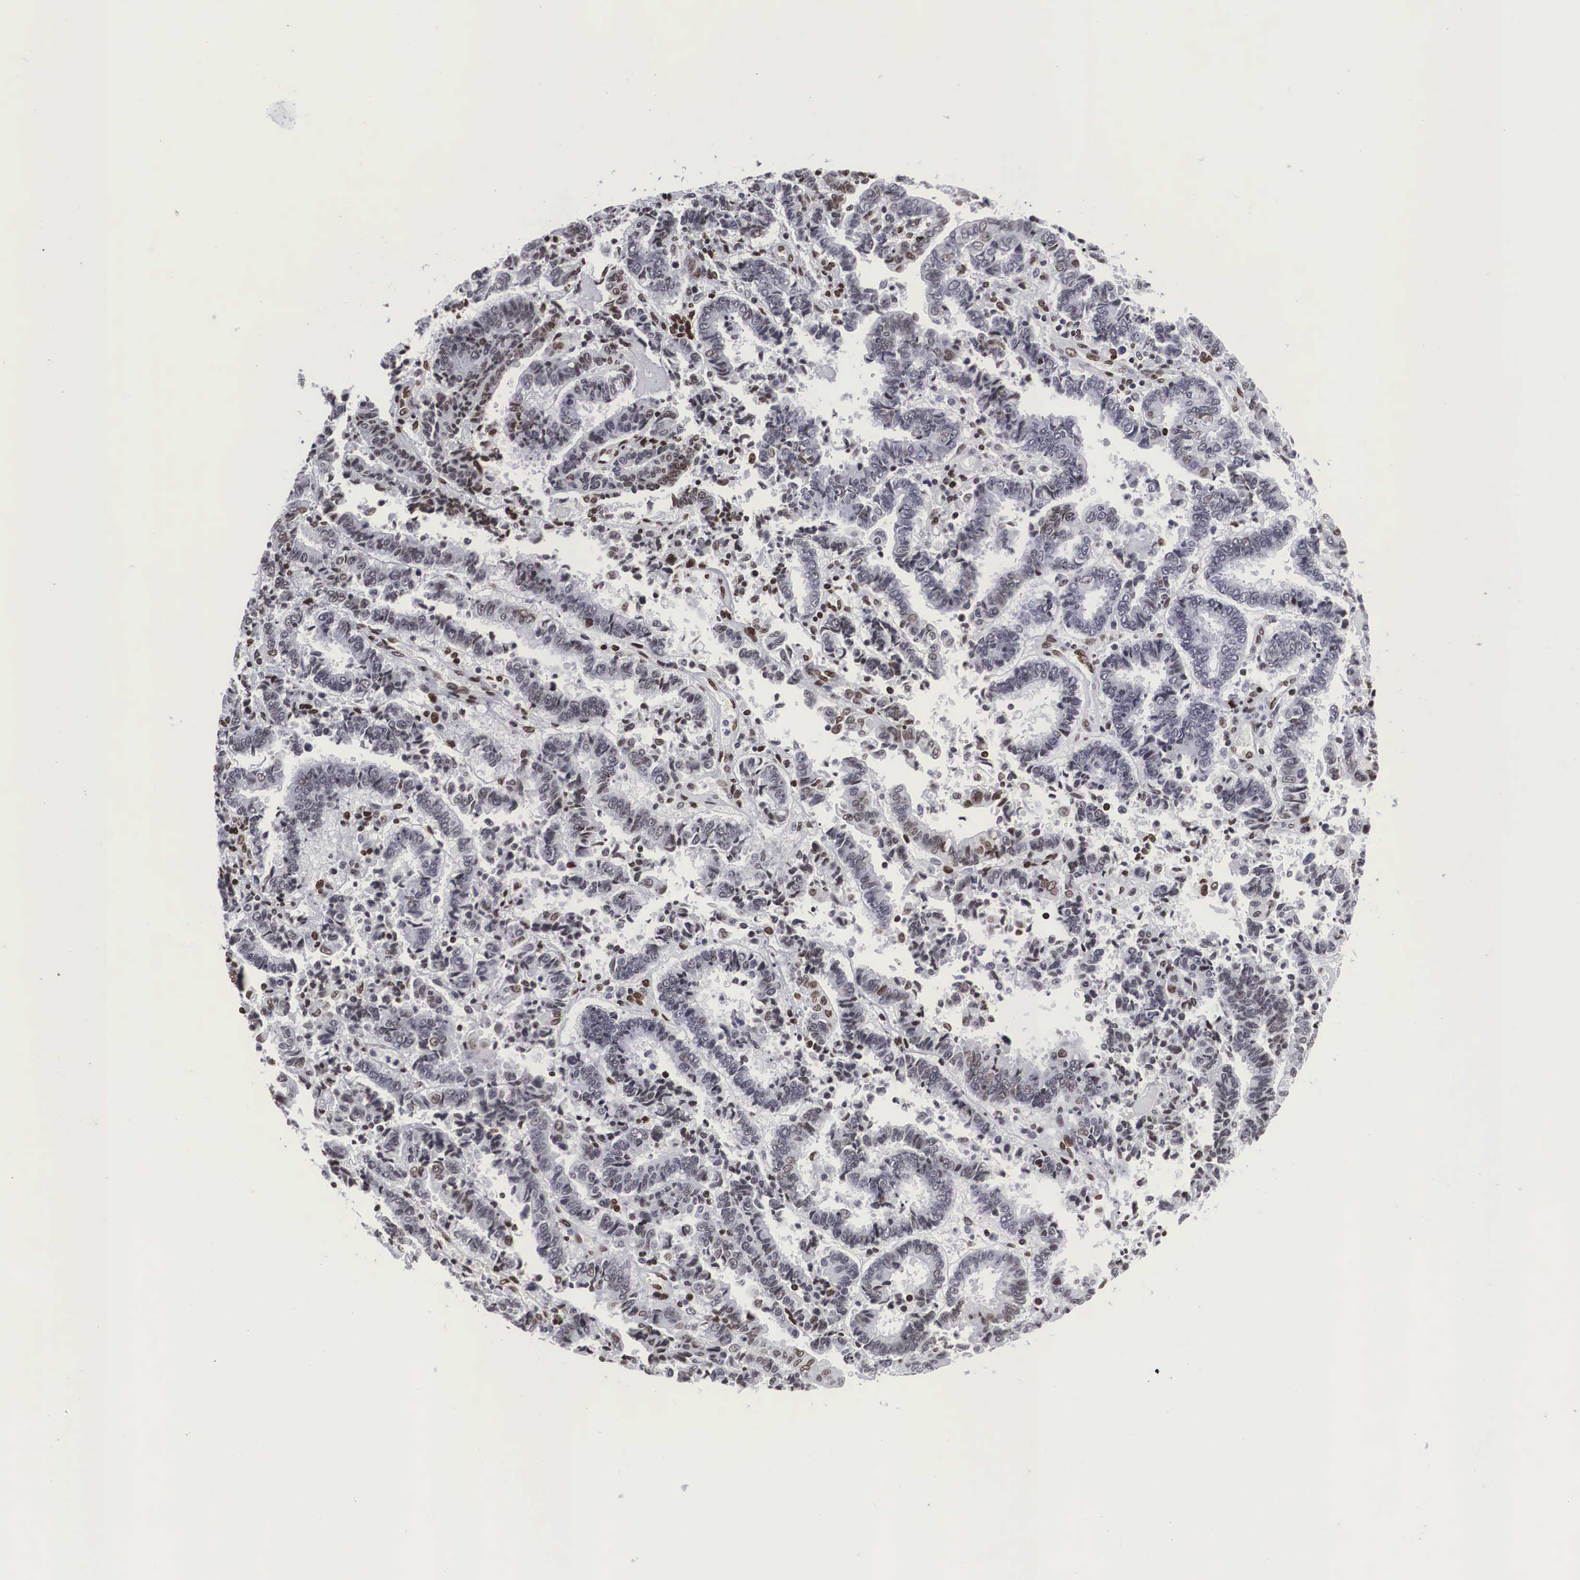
{"staining": {"intensity": "moderate", "quantity": "25%-75%", "location": "nuclear"}, "tissue": "endometrial cancer", "cell_type": "Tumor cells", "image_type": "cancer", "snomed": [{"axis": "morphology", "description": "Adenocarcinoma, NOS"}, {"axis": "topography", "description": "Endometrium"}], "caption": "Endometrial adenocarcinoma stained with a protein marker displays moderate staining in tumor cells.", "gene": "MECP2", "patient": {"sex": "female", "age": 75}}